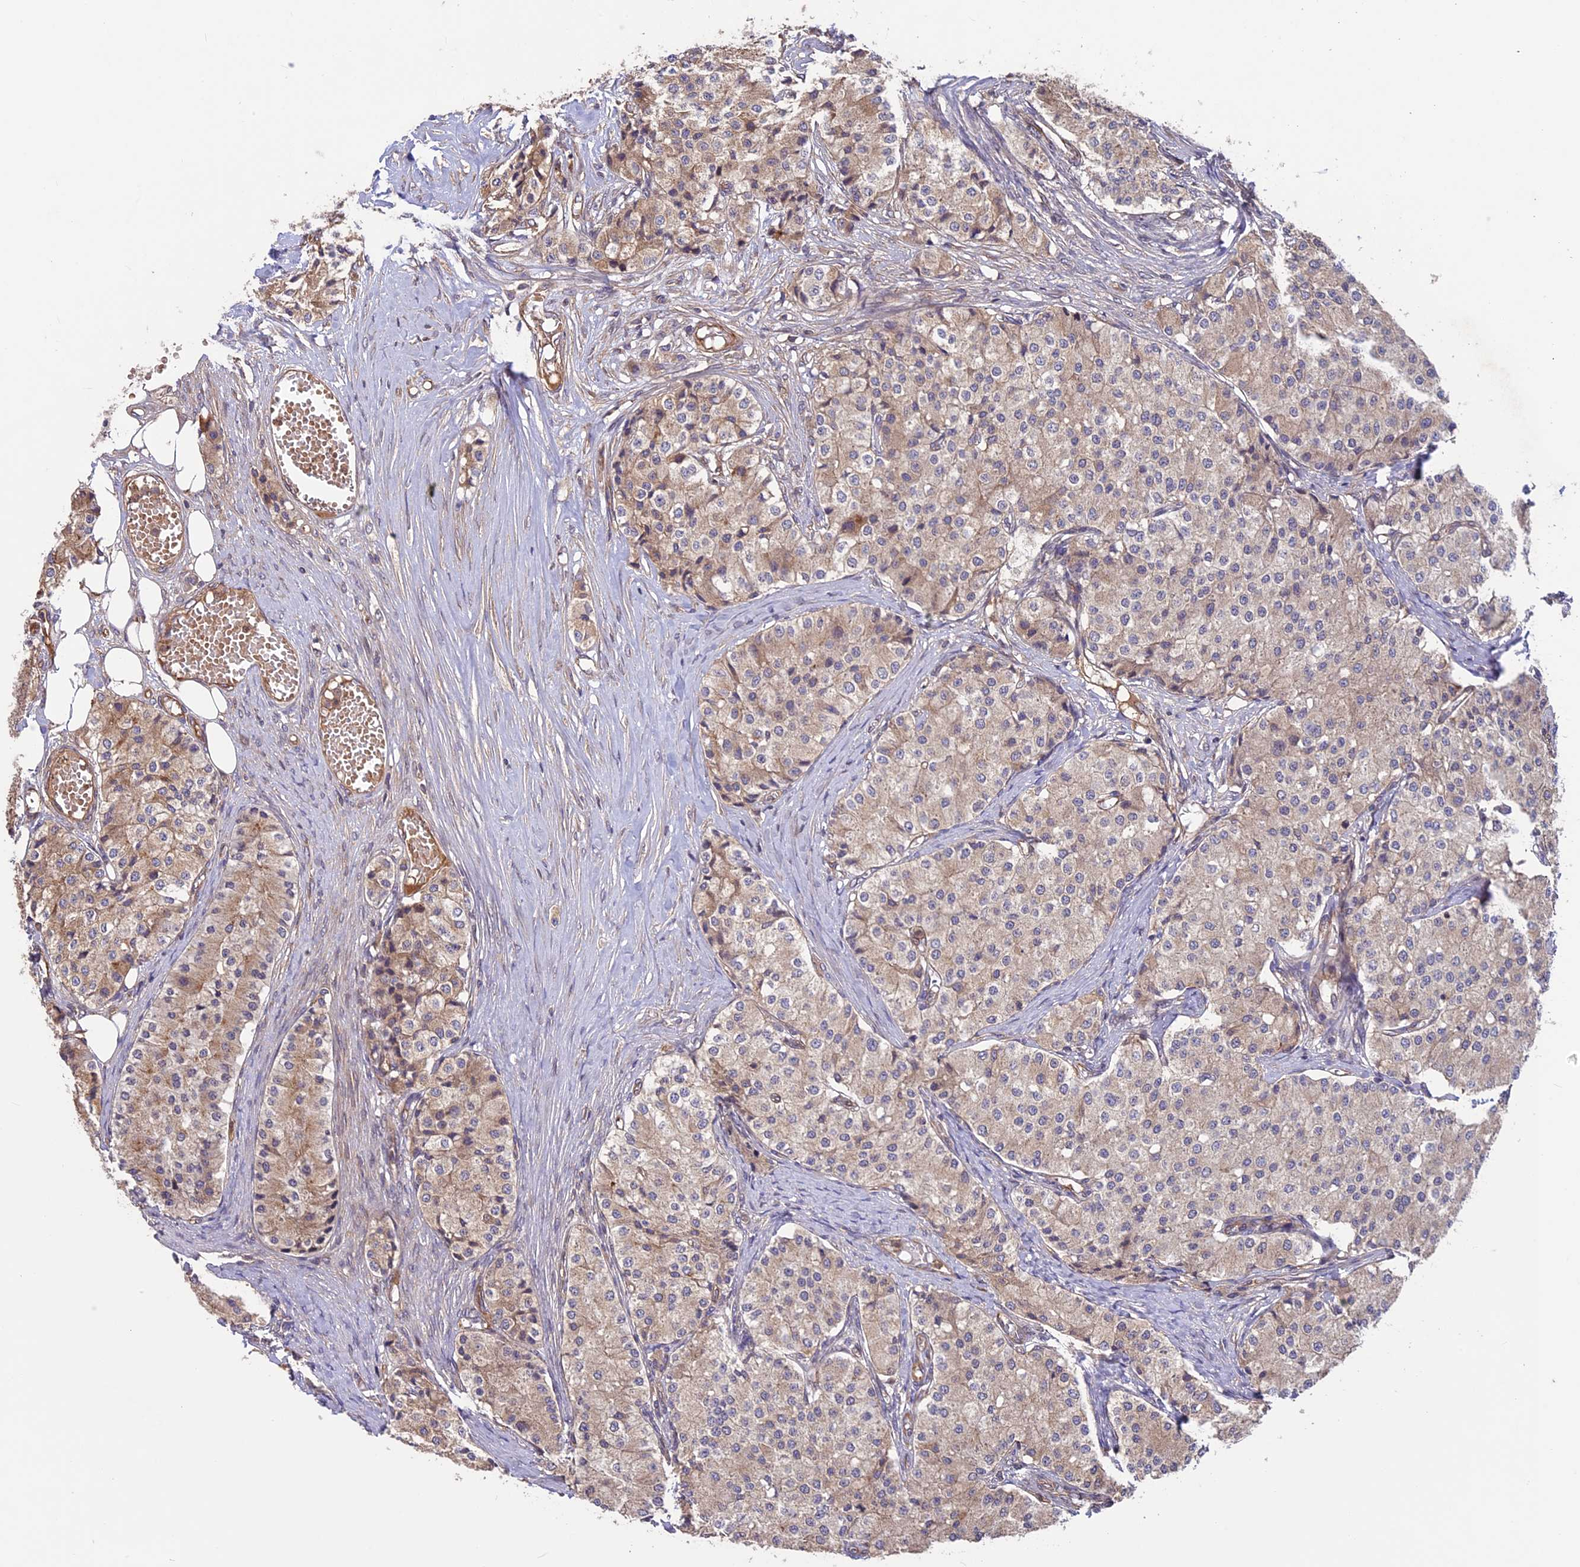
{"staining": {"intensity": "weak", "quantity": "25%-75%", "location": "cytoplasmic/membranous"}, "tissue": "carcinoid", "cell_type": "Tumor cells", "image_type": "cancer", "snomed": [{"axis": "morphology", "description": "Carcinoid, malignant, NOS"}, {"axis": "topography", "description": "Colon"}], "caption": "Protein expression analysis of human carcinoid (malignant) reveals weak cytoplasmic/membranous staining in approximately 25%-75% of tumor cells. (Brightfield microscopy of DAB IHC at high magnification).", "gene": "CCDC125", "patient": {"sex": "female", "age": 52}}